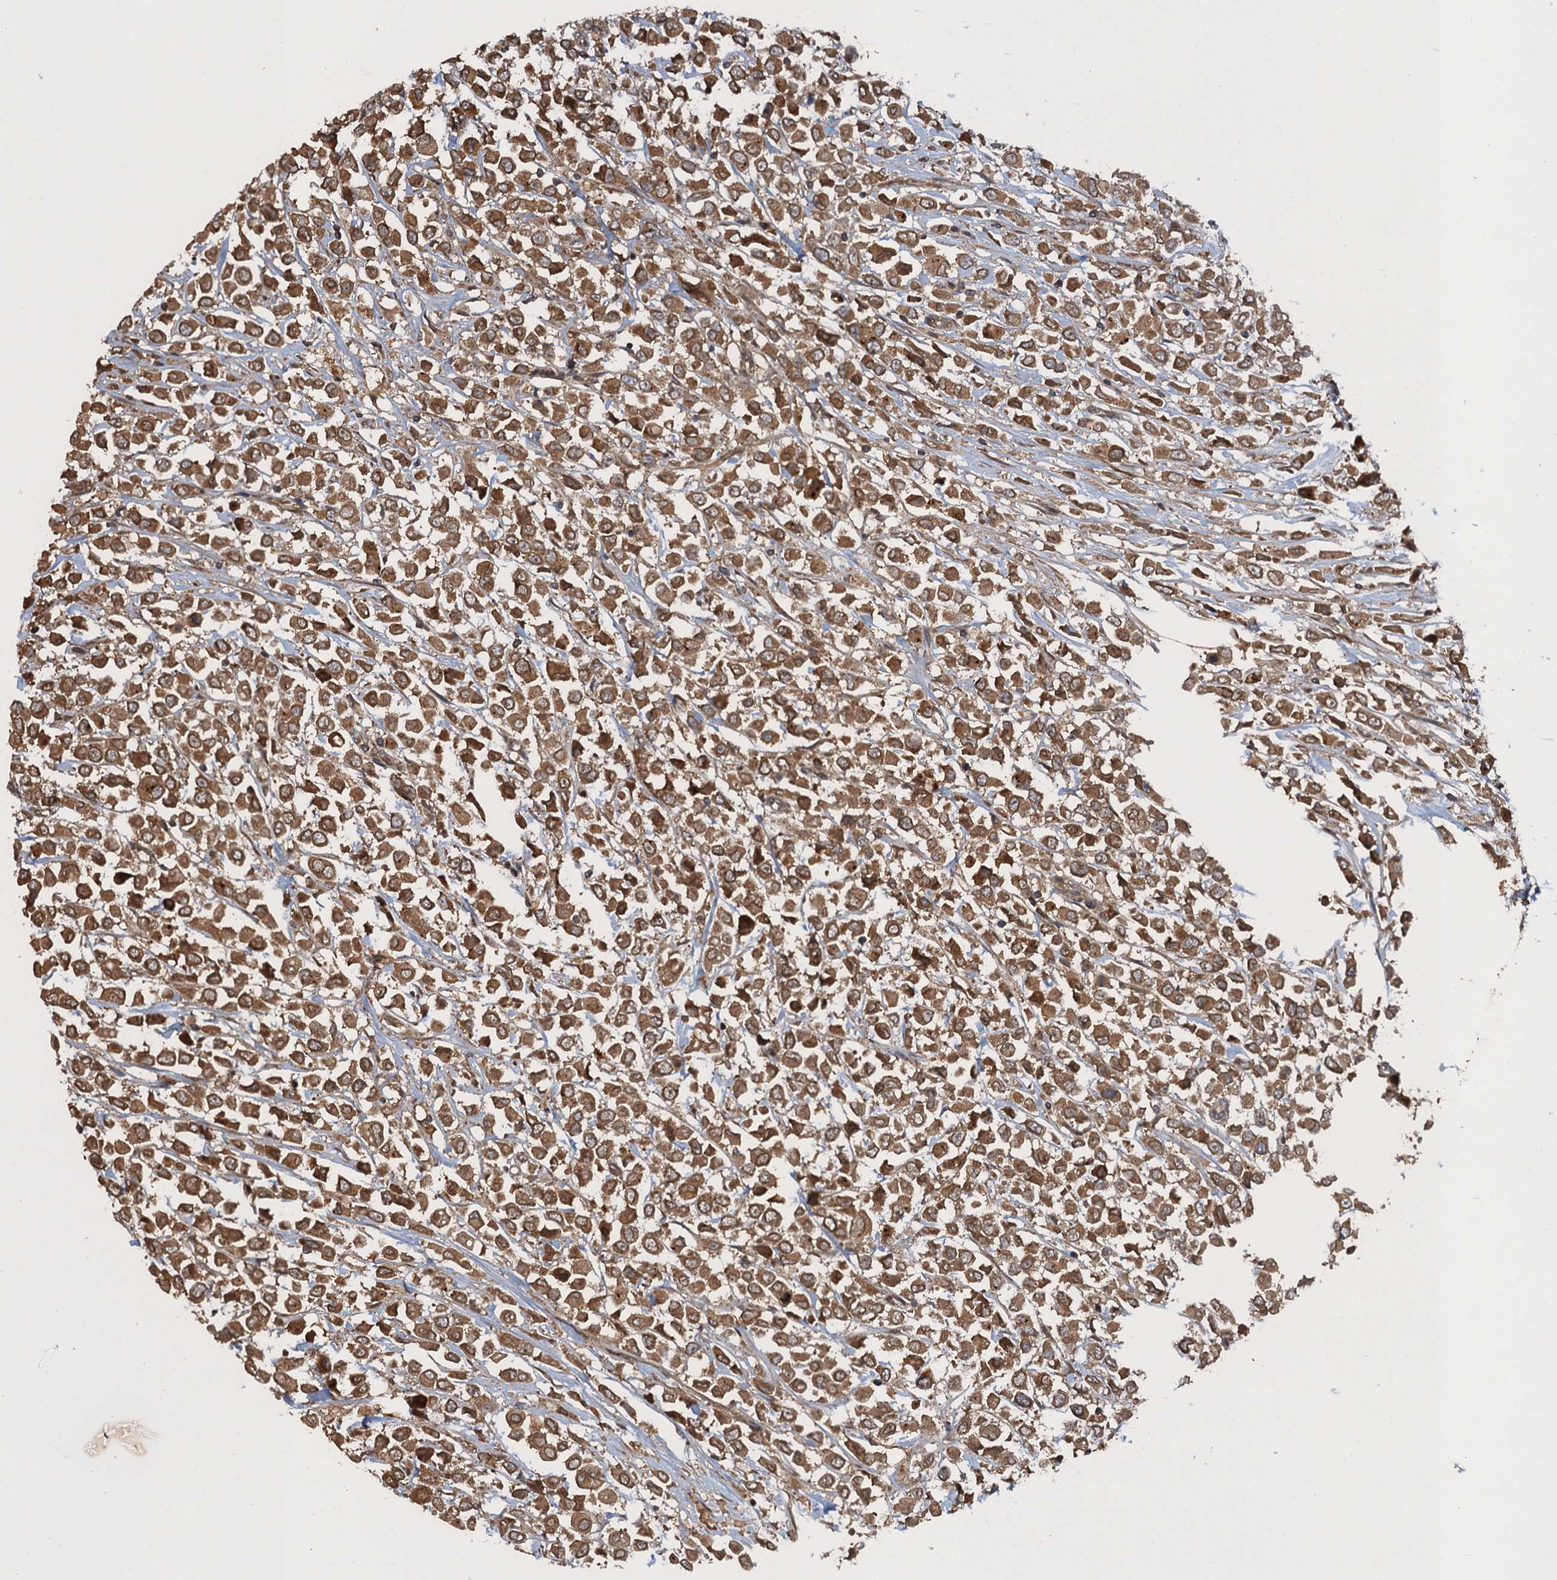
{"staining": {"intensity": "moderate", "quantity": ">75%", "location": "cytoplasmic/membranous,nuclear"}, "tissue": "breast cancer", "cell_type": "Tumor cells", "image_type": "cancer", "snomed": [{"axis": "morphology", "description": "Duct carcinoma"}, {"axis": "topography", "description": "Breast"}], "caption": "This is a histology image of immunohistochemistry (IHC) staining of intraductal carcinoma (breast), which shows moderate staining in the cytoplasmic/membranous and nuclear of tumor cells.", "gene": "GLE1", "patient": {"sex": "female", "age": 61}}